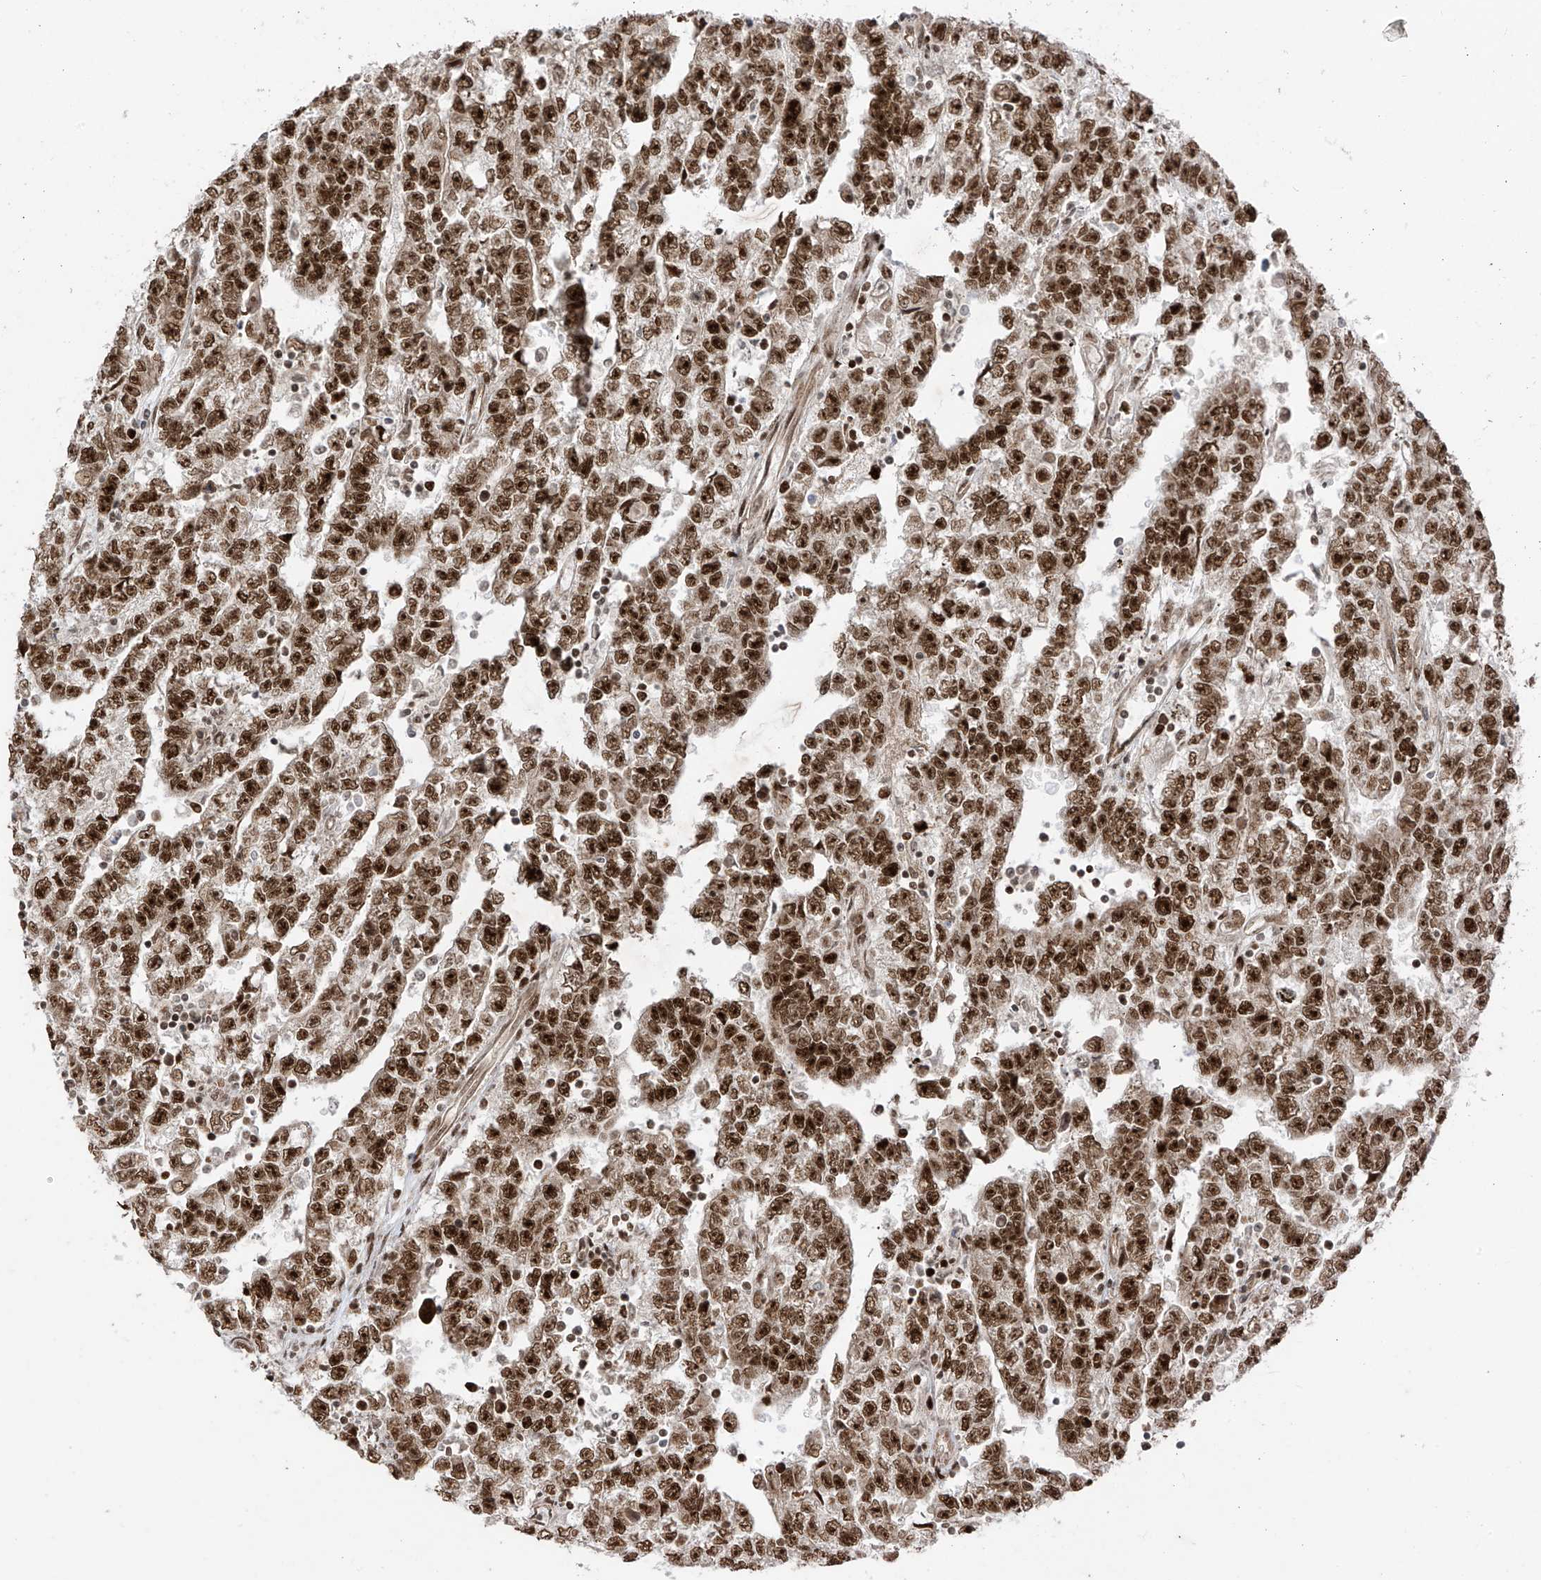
{"staining": {"intensity": "strong", "quantity": ">75%", "location": "nuclear"}, "tissue": "testis cancer", "cell_type": "Tumor cells", "image_type": "cancer", "snomed": [{"axis": "morphology", "description": "Carcinoma, Embryonal, NOS"}, {"axis": "topography", "description": "Testis"}], "caption": "This image shows immunohistochemistry staining of human embryonal carcinoma (testis), with high strong nuclear staining in approximately >75% of tumor cells.", "gene": "ARHGEF3", "patient": {"sex": "male", "age": 25}}